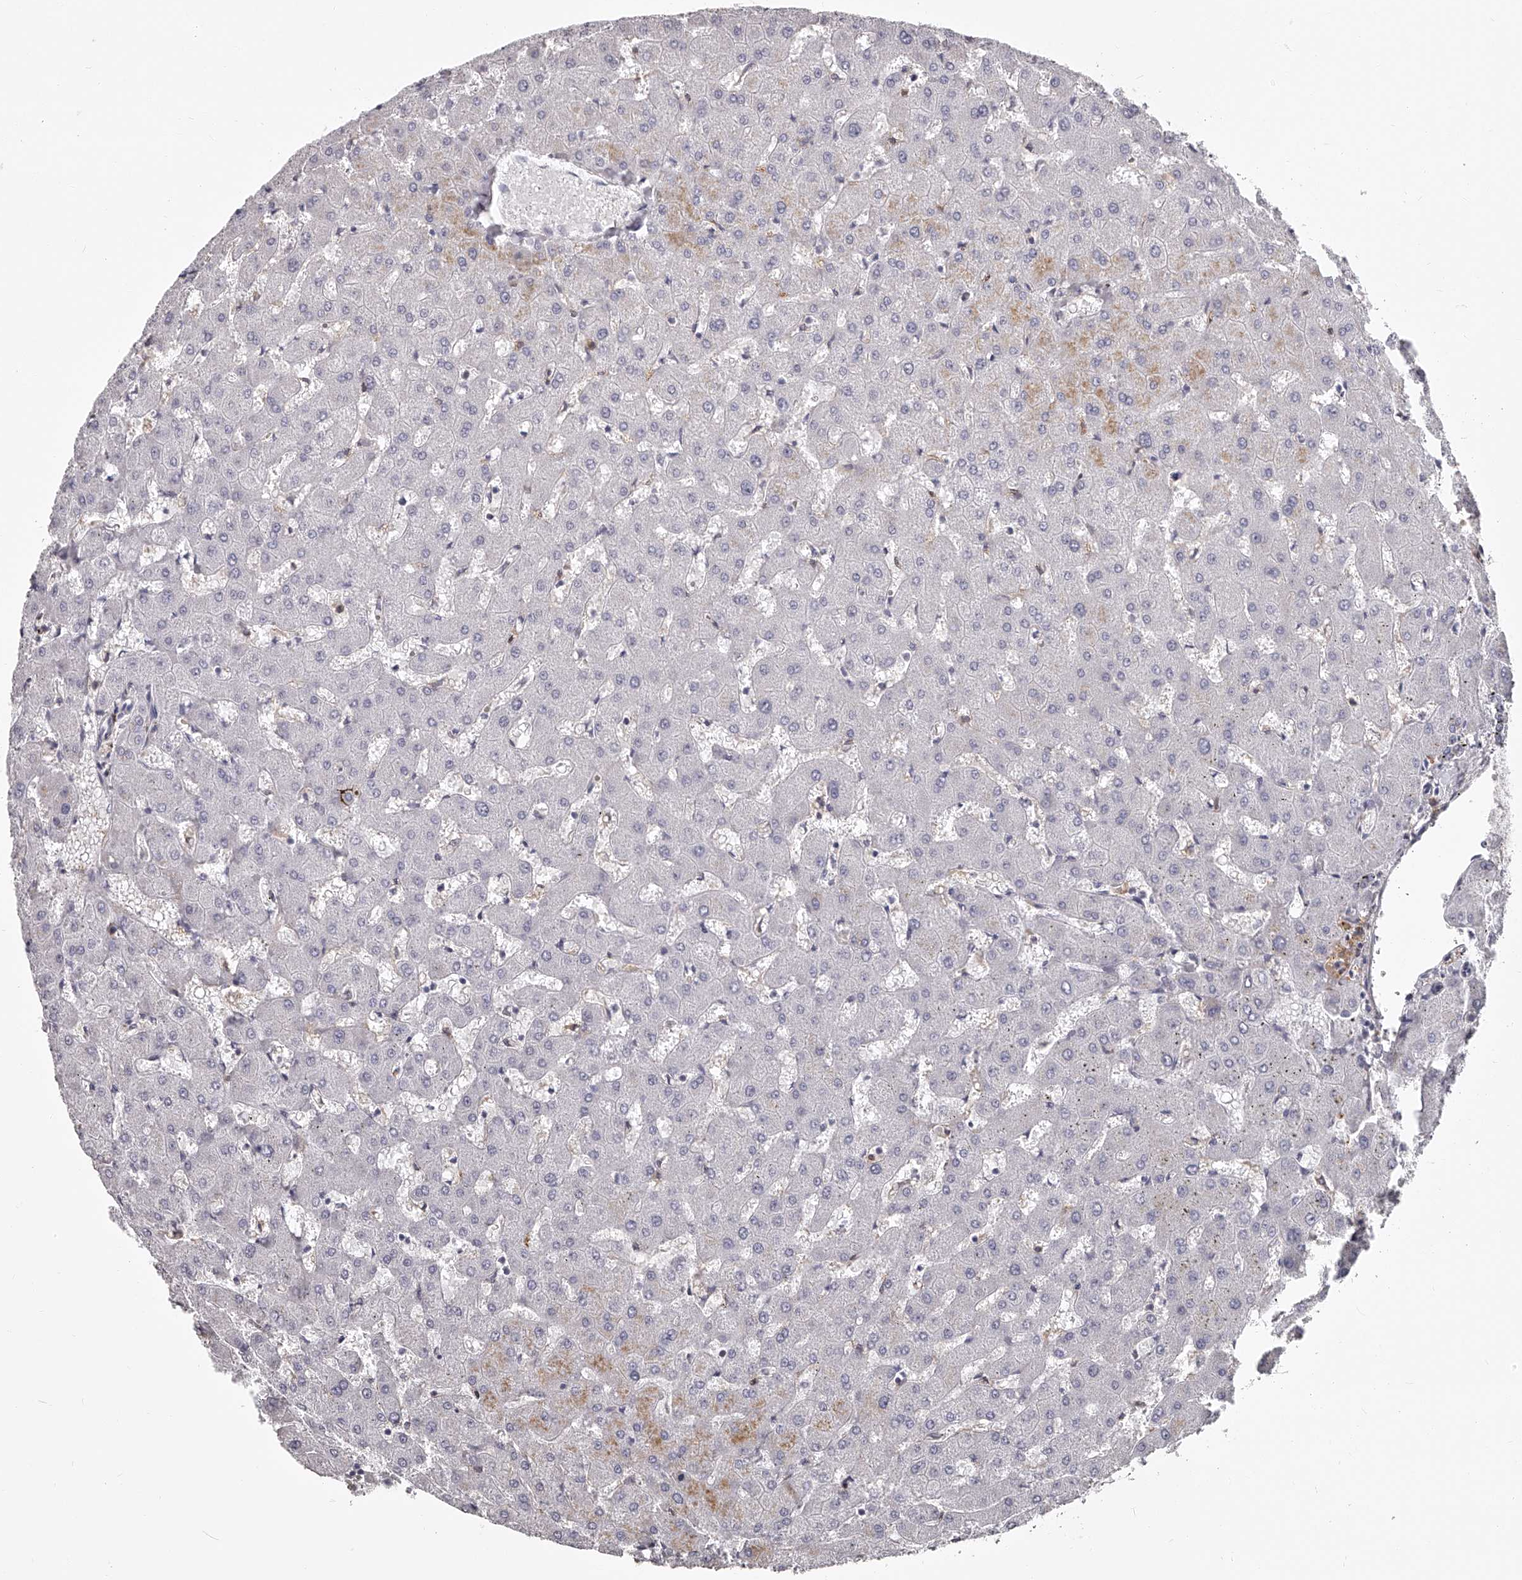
{"staining": {"intensity": "negative", "quantity": "none", "location": "none"}, "tissue": "liver", "cell_type": "Cholangiocytes", "image_type": "normal", "snomed": [{"axis": "morphology", "description": "Normal tissue, NOS"}, {"axis": "topography", "description": "Liver"}], "caption": "Normal liver was stained to show a protein in brown. There is no significant expression in cholangiocytes. Nuclei are stained in blue.", "gene": "PACSIN1", "patient": {"sex": "female", "age": 63}}